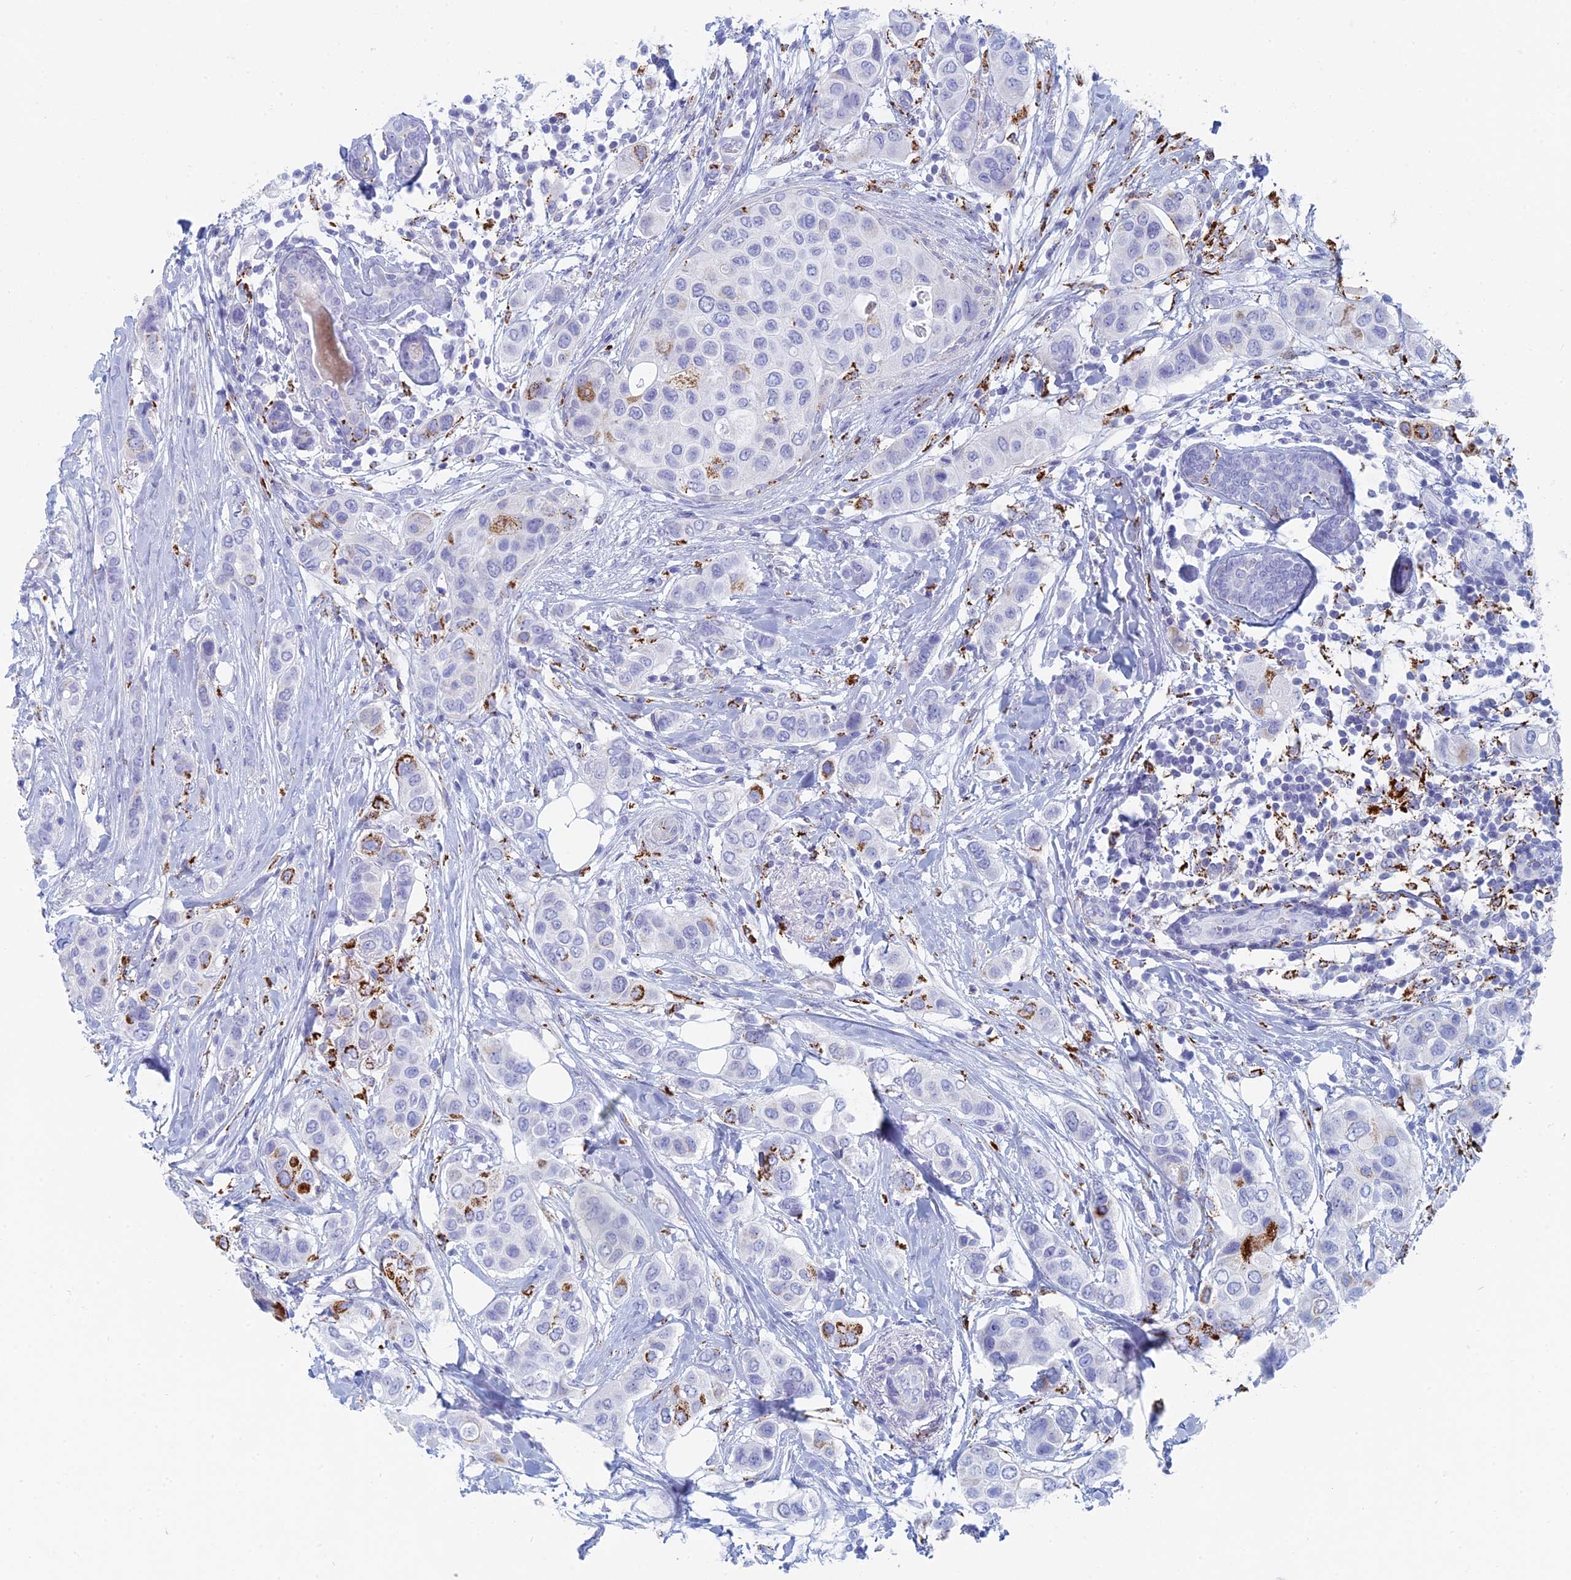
{"staining": {"intensity": "moderate", "quantity": "<25%", "location": "cytoplasmic/membranous"}, "tissue": "breast cancer", "cell_type": "Tumor cells", "image_type": "cancer", "snomed": [{"axis": "morphology", "description": "Lobular carcinoma"}, {"axis": "topography", "description": "Breast"}], "caption": "Immunohistochemistry (IHC) (DAB (3,3'-diaminobenzidine)) staining of human lobular carcinoma (breast) displays moderate cytoplasmic/membranous protein positivity in about <25% of tumor cells.", "gene": "ALMS1", "patient": {"sex": "female", "age": 51}}